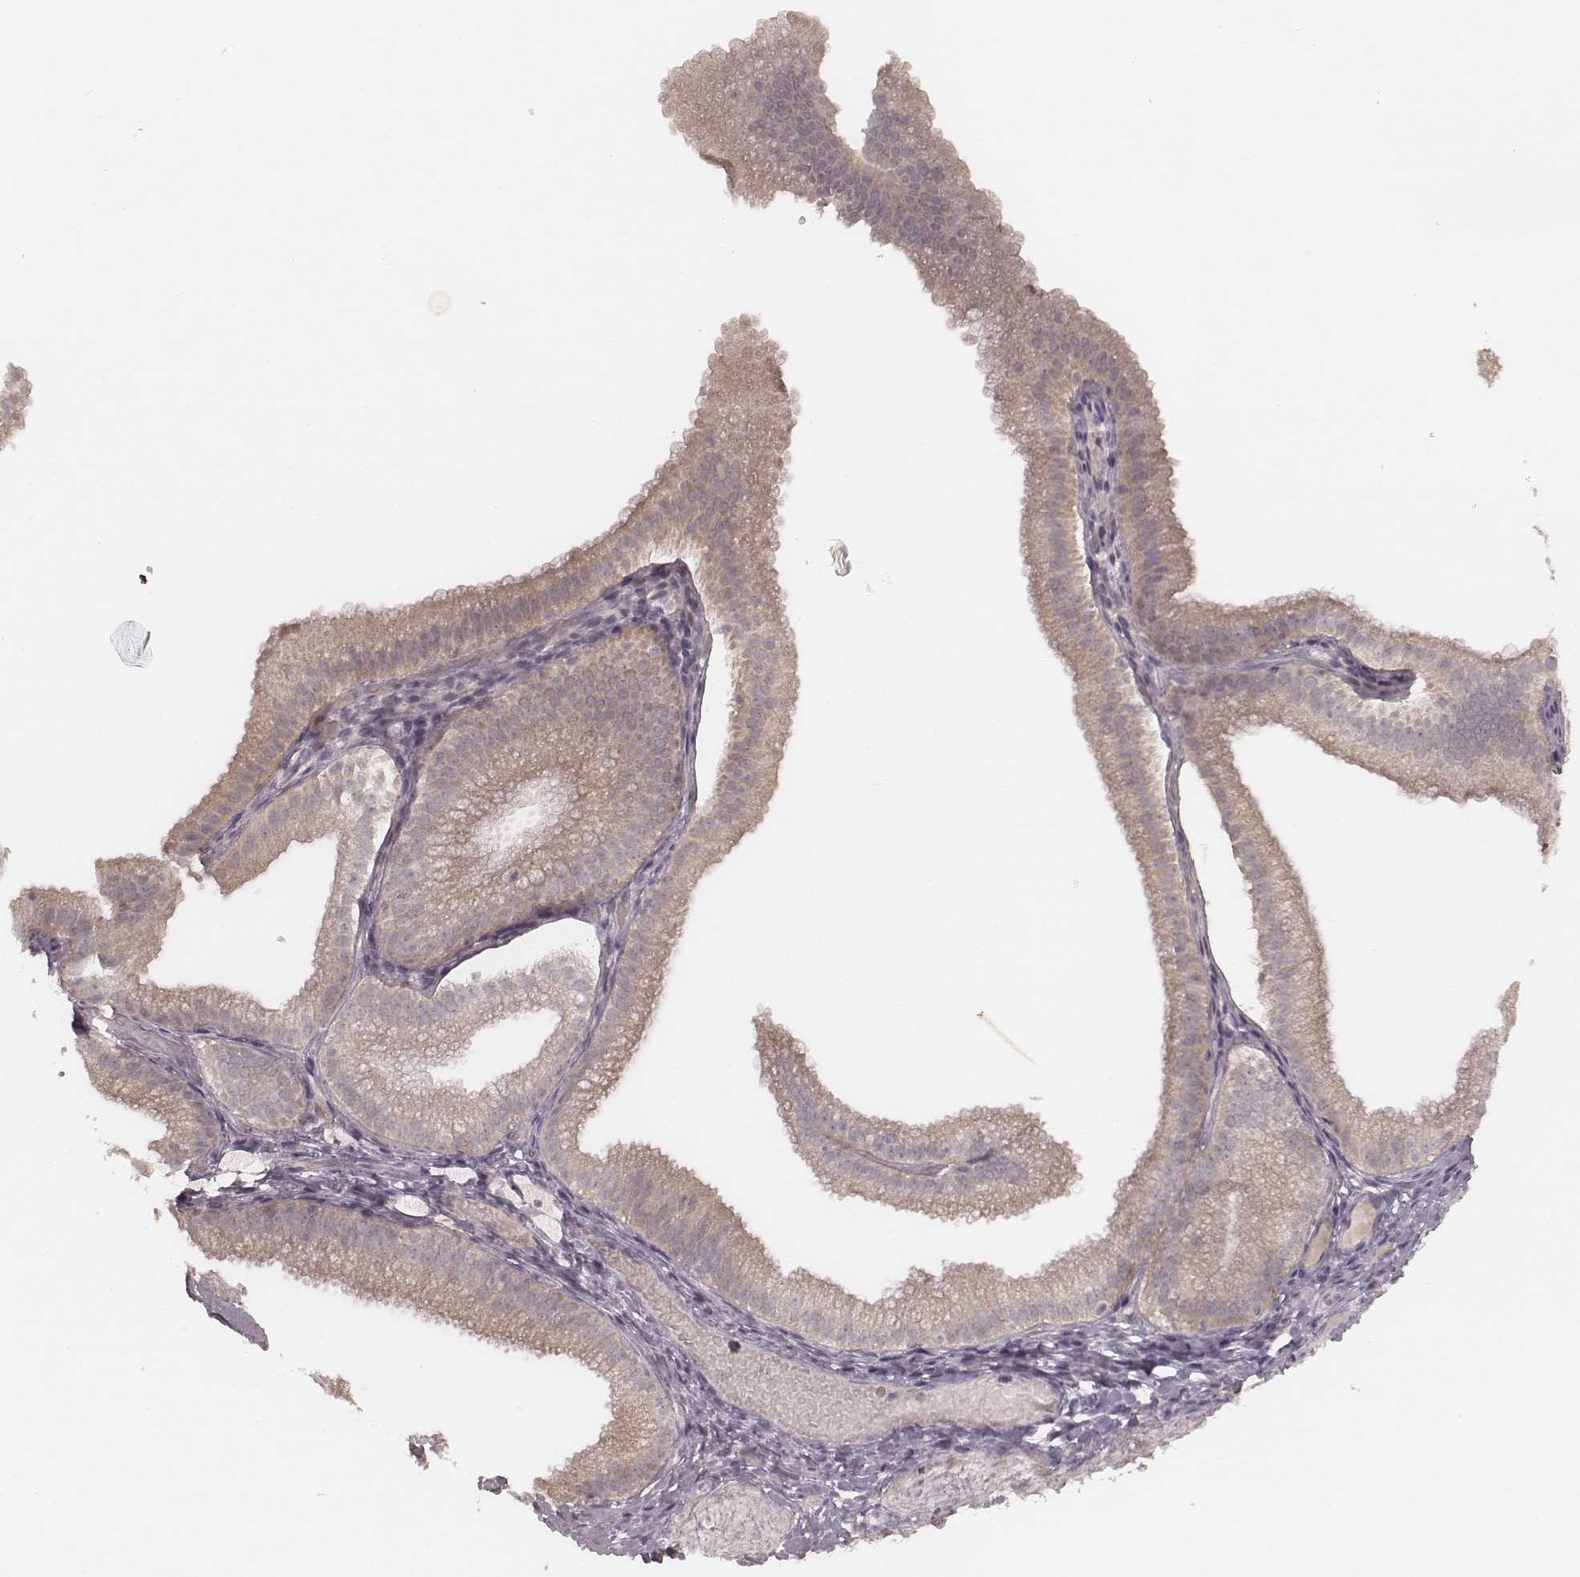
{"staining": {"intensity": "negative", "quantity": "none", "location": "none"}, "tissue": "adipose tissue", "cell_type": "Adipocytes", "image_type": "normal", "snomed": [{"axis": "morphology", "description": "Normal tissue, NOS"}, {"axis": "topography", "description": "Gallbladder"}, {"axis": "topography", "description": "Peripheral nerve tissue"}], "caption": "Immunohistochemical staining of normal adipose tissue exhibits no significant positivity in adipocytes. (IHC, brightfield microscopy, high magnification).", "gene": "FAM13B", "patient": {"sex": "female", "age": 45}}